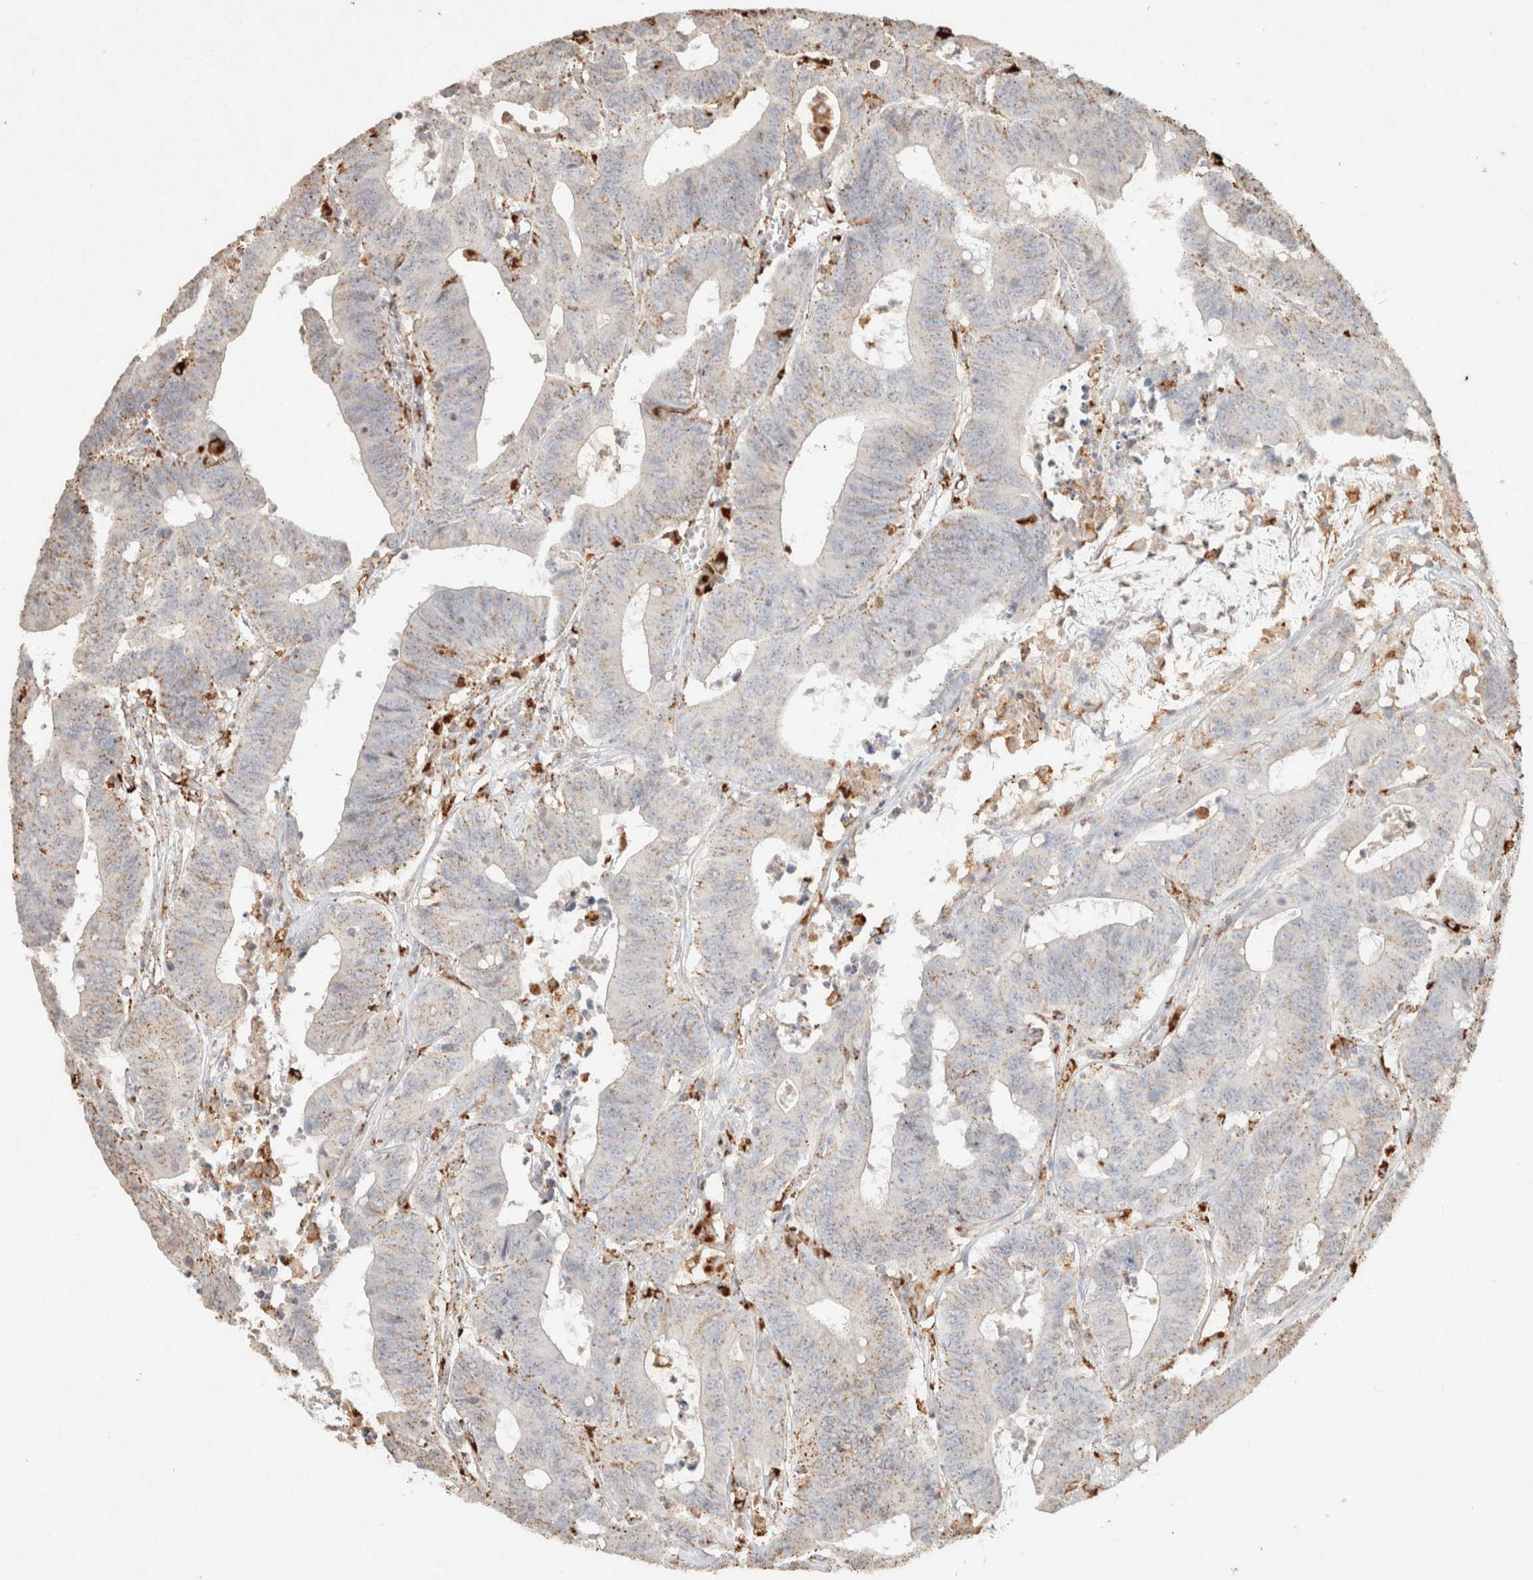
{"staining": {"intensity": "weak", "quantity": "25%-75%", "location": "cytoplasmic/membranous"}, "tissue": "colorectal cancer", "cell_type": "Tumor cells", "image_type": "cancer", "snomed": [{"axis": "morphology", "description": "Adenocarcinoma, NOS"}, {"axis": "topography", "description": "Colon"}], "caption": "This histopathology image demonstrates immunohistochemistry staining of human colorectal adenocarcinoma, with low weak cytoplasmic/membranous staining in approximately 25%-75% of tumor cells.", "gene": "CTSC", "patient": {"sex": "male", "age": 45}}